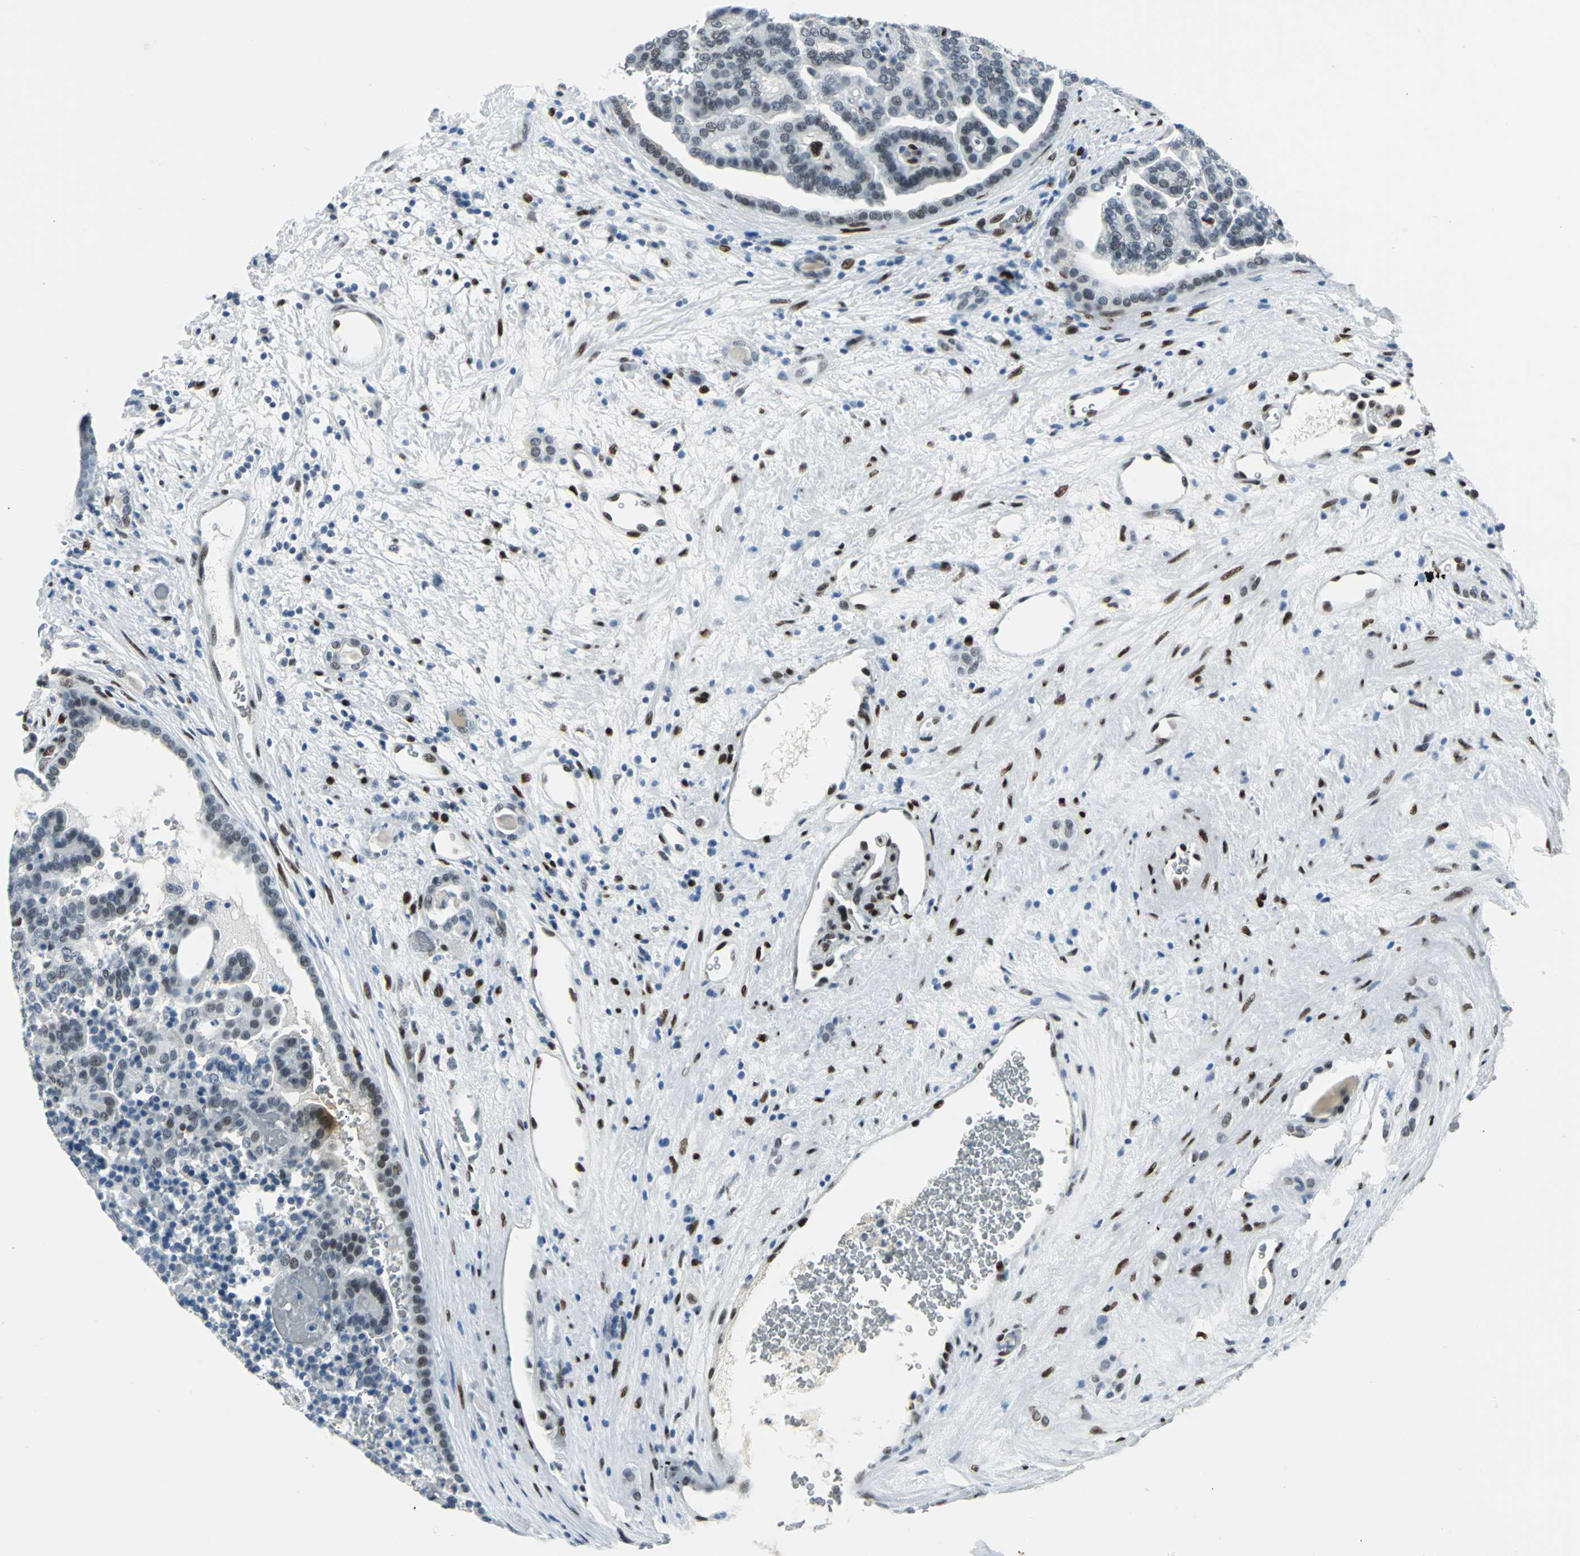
{"staining": {"intensity": "weak", "quantity": "<25%", "location": "nuclear"}, "tissue": "renal cancer", "cell_type": "Tumor cells", "image_type": "cancer", "snomed": [{"axis": "morphology", "description": "Adenocarcinoma, NOS"}, {"axis": "topography", "description": "Kidney"}], "caption": "DAB (3,3'-diaminobenzidine) immunohistochemical staining of adenocarcinoma (renal) exhibits no significant positivity in tumor cells. (Brightfield microscopy of DAB (3,3'-diaminobenzidine) immunohistochemistry at high magnification).", "gene": "MEIS2", "patient": {"sex": "male", "age": 61}}